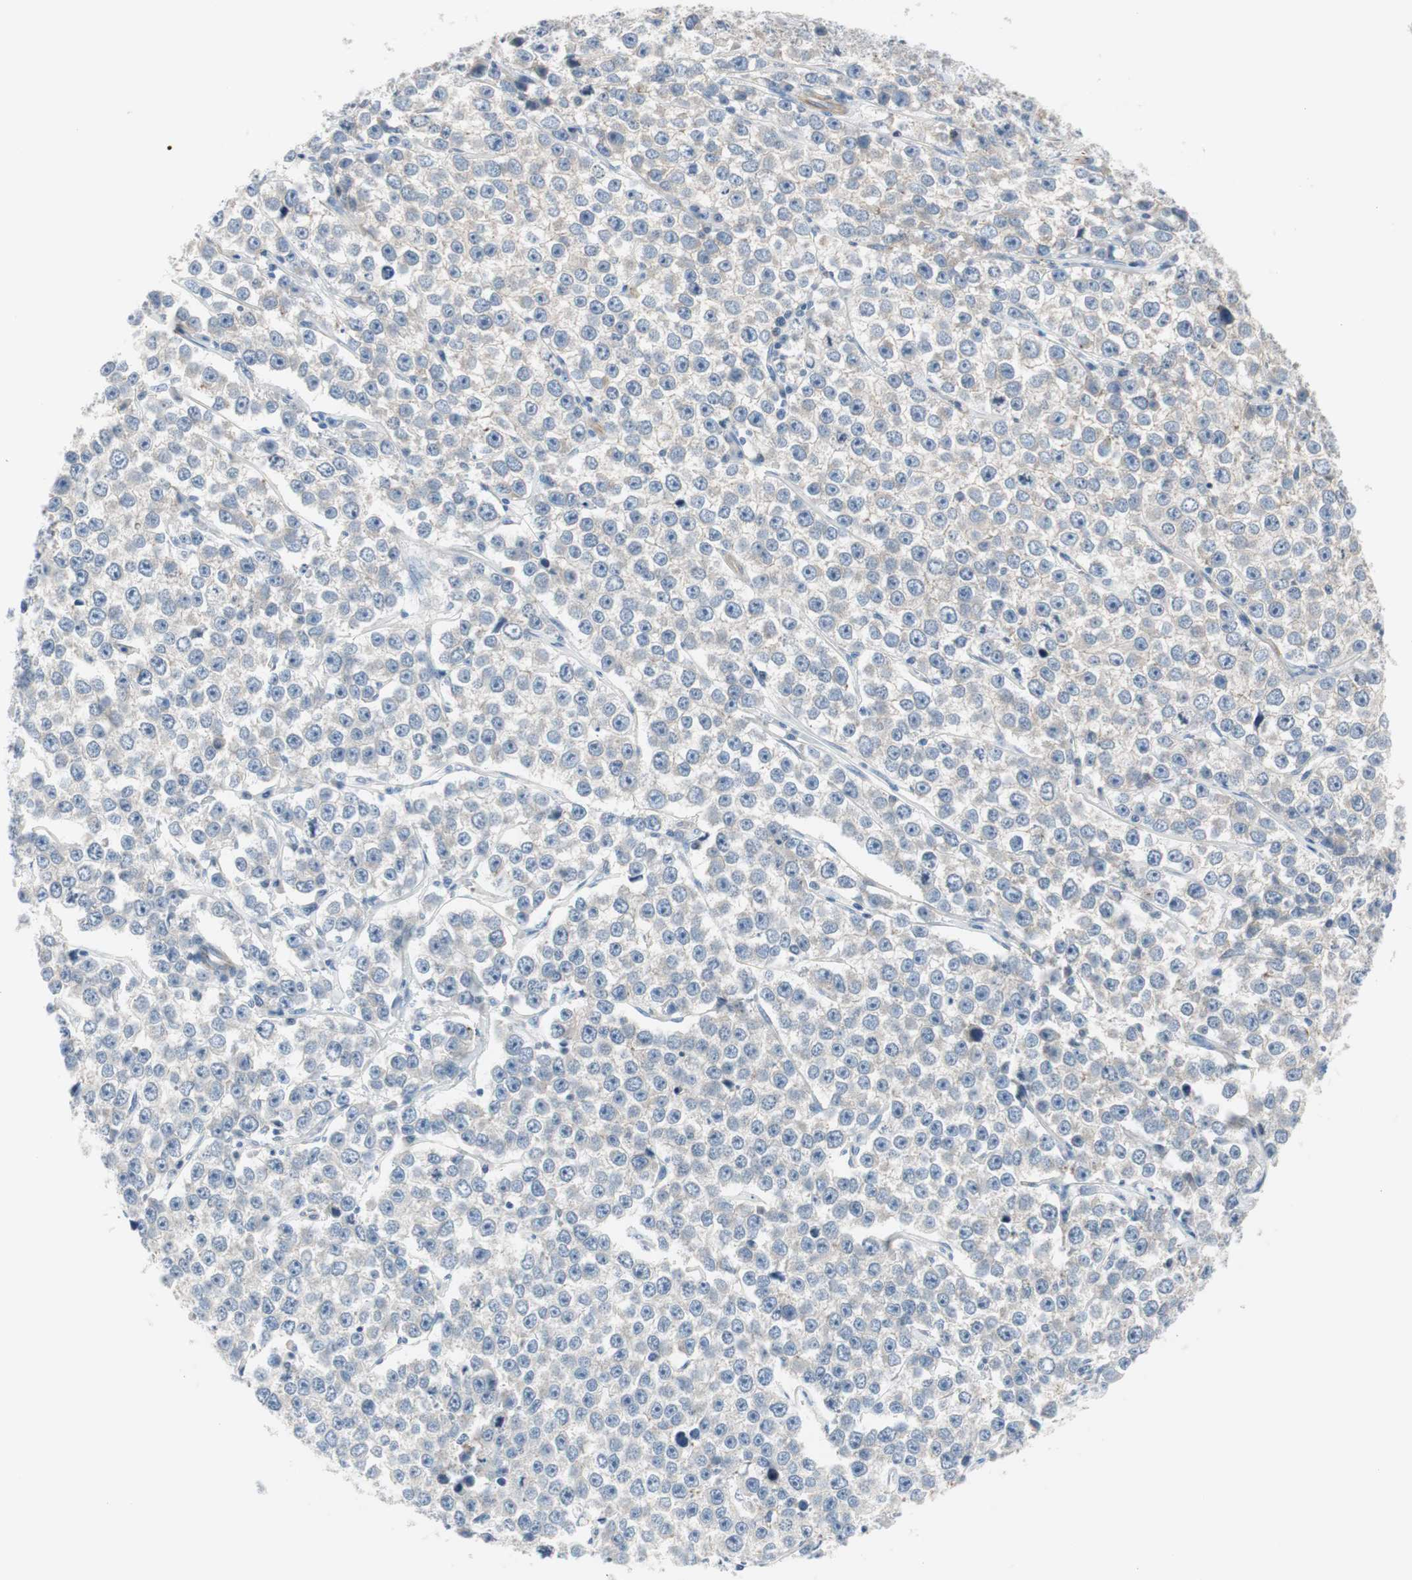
{"staining": {"intensity": "weak", "quantity": "25%-75%", "location": "cytoplasmic/membranous"}, "tissue": "testis cancer", "cell_type": "Tumor cells", "image_type": "cancer", "snomed": [{"axis": "morphology", "description": "Seminoma, NOS"}, {"axis": "morphology", "description": "Carcinoma, Embryonal, NOS"}, {"axis": "topography", "description": "Testis"}], "caption": "Testis embryonal carcinoma tissue demonstrates weak cytoplasmic/membranous positivity in approximately 25%-75% of tumor cells, visualized by immunohistochemistry.", "gene": "STXBP4", "patient": {"sex": "male", "age": 52}}